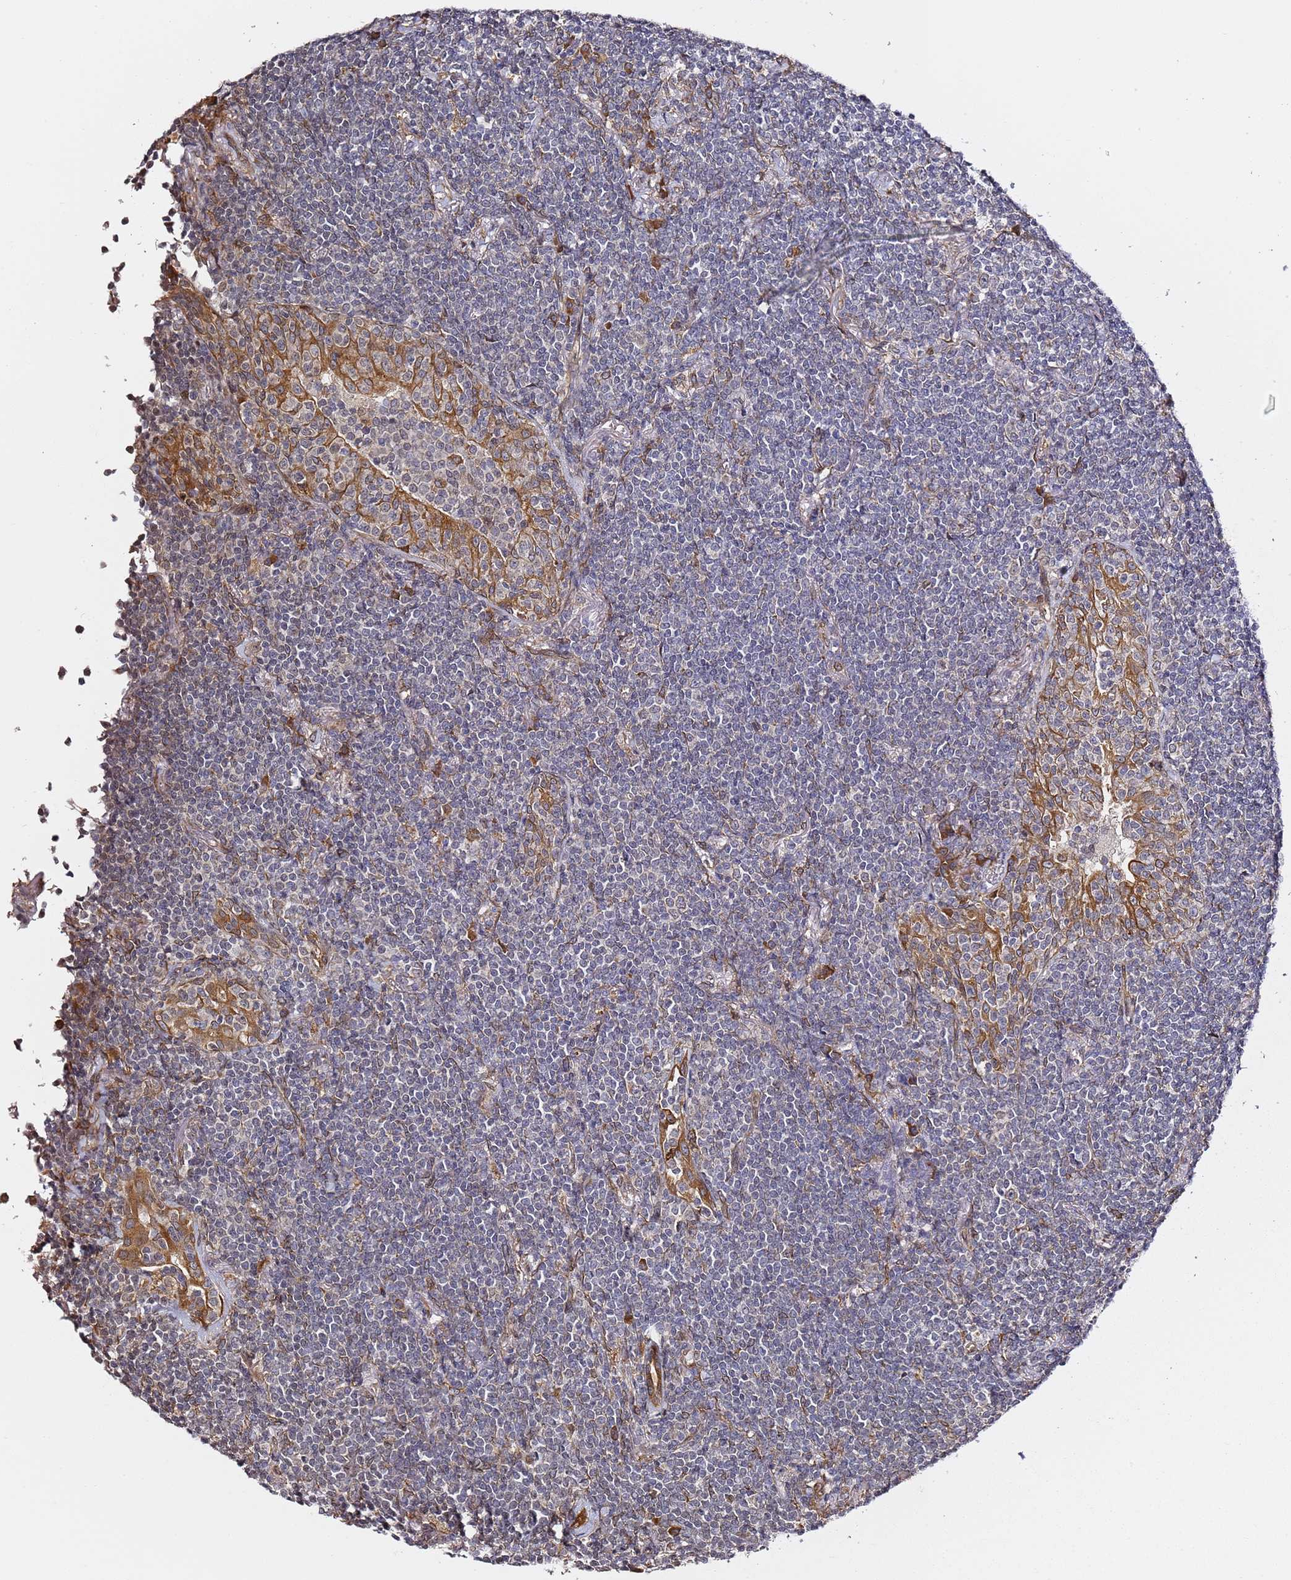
{"staining": {"intensity": "negative", "quantity": "none", "location": "none"}, "tissue": "lymphoma", "cell_type": "Tumor cells", "image_type": "cancer", "snomed": [{"axis": "morphology", "description": "Malignant lymphoma, non-Hodgkin's type, Low grade"}, {"axis": "topography", "description": "Lung"}], "caption": "Tumor cells show no significant staining in malignant lymphoma, non-Hodgkin's type (low-grade).", "gene": "PRKAB2", "patient": {"sex": "female", "age": 71}}